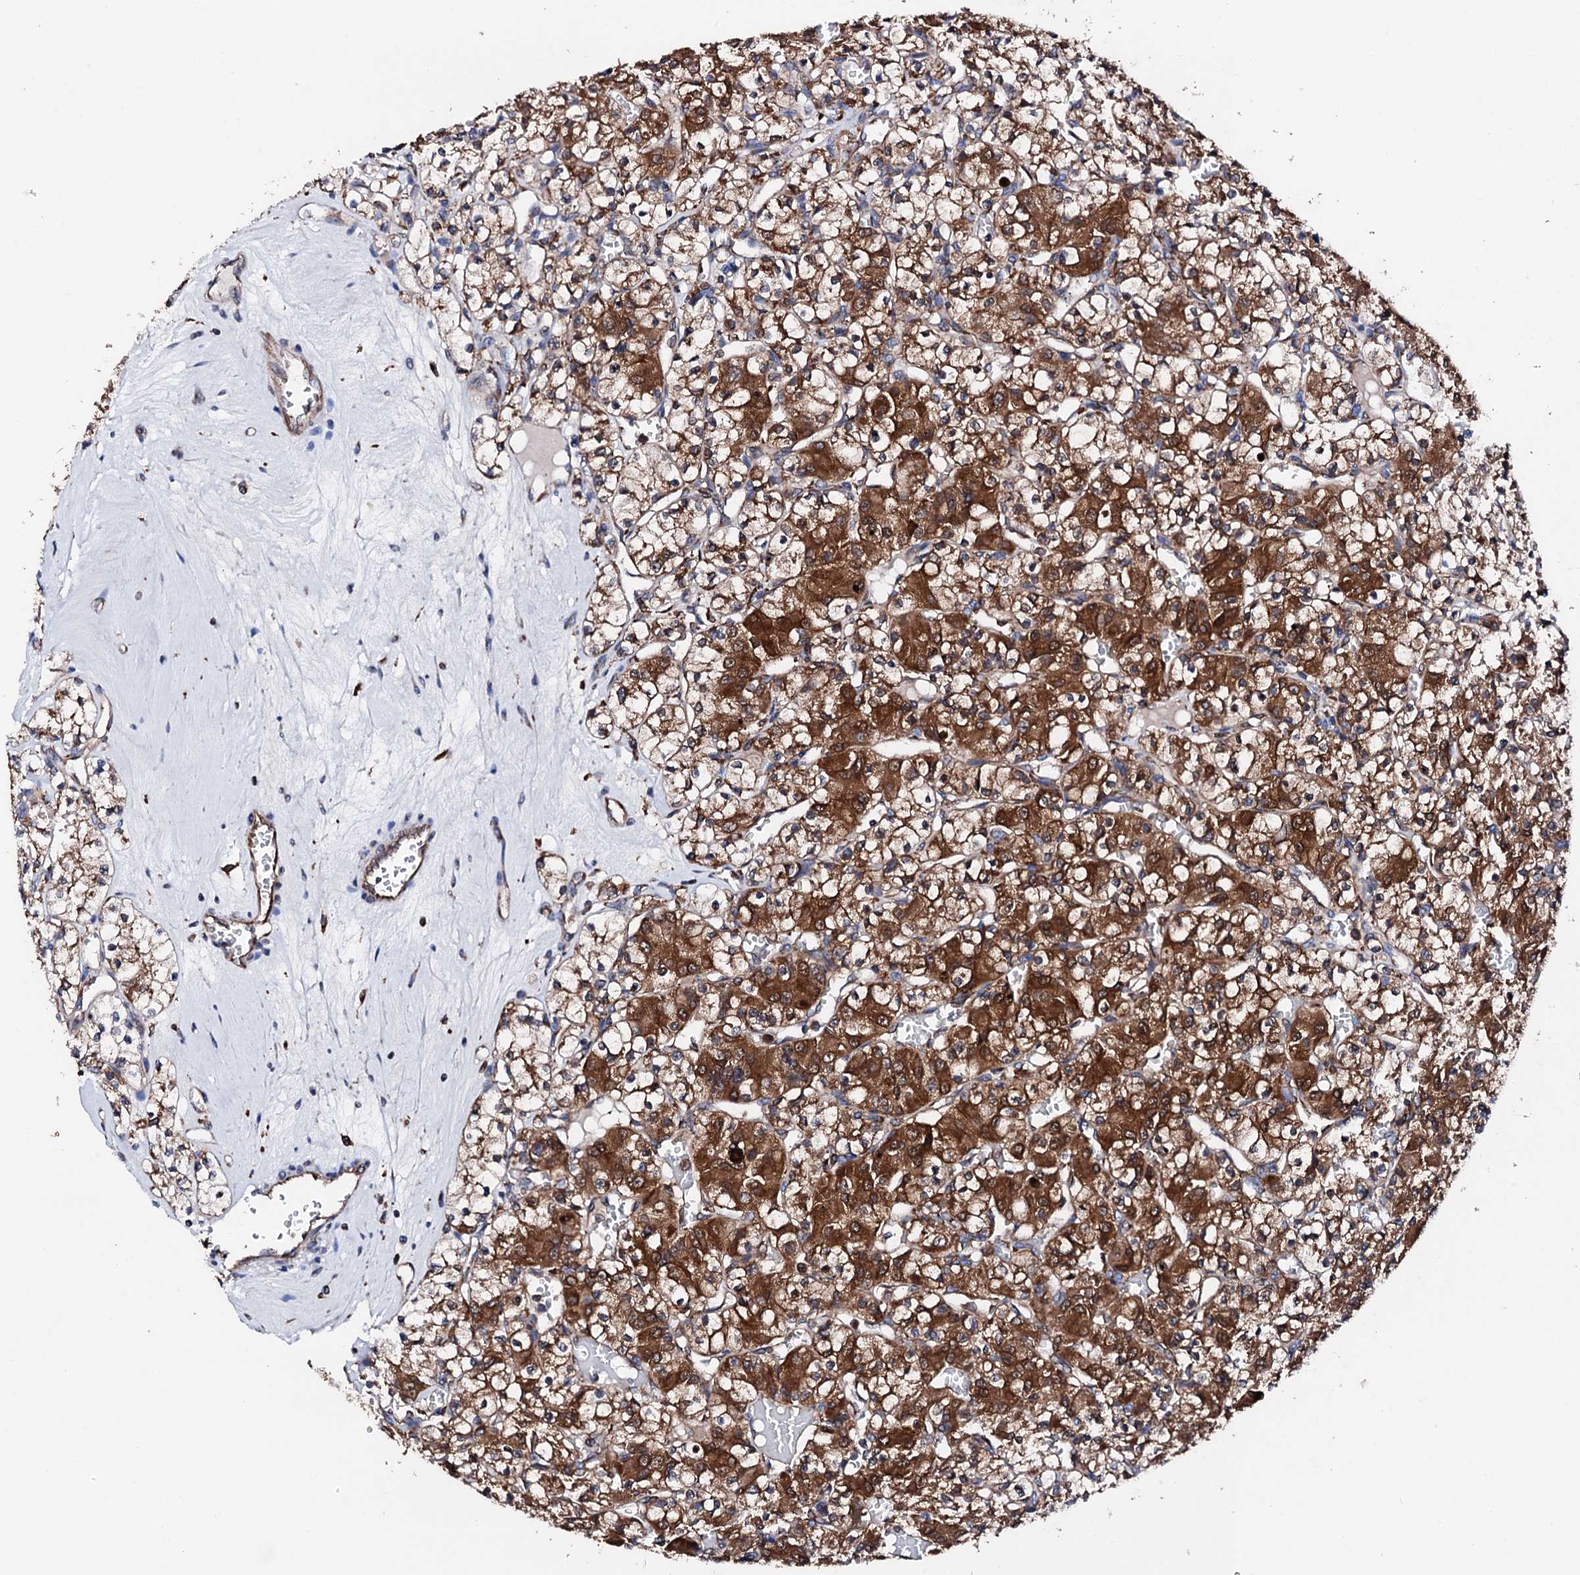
{"staining": {"intensity": "strong", "quantity": ">75%", "location": "cytoplasmic/membranous"}, "tissue": "renal cancer", "cell_type": "Tumor cells", "image_type": "cancer", "snomed": [{"axis": "morphology", "description": "Adenocarcinoma, NOS"}, {"axis": "topography", "description": "Kidney"}], "caption": "IHC (DAB) staining of human renal adenocarcinoma reveals strong cytoplasmic/membranous protein staining in about >75% of tumor cells.", "gene": "AMDHD1", "patient": {"sex": "female", "age": 59}}